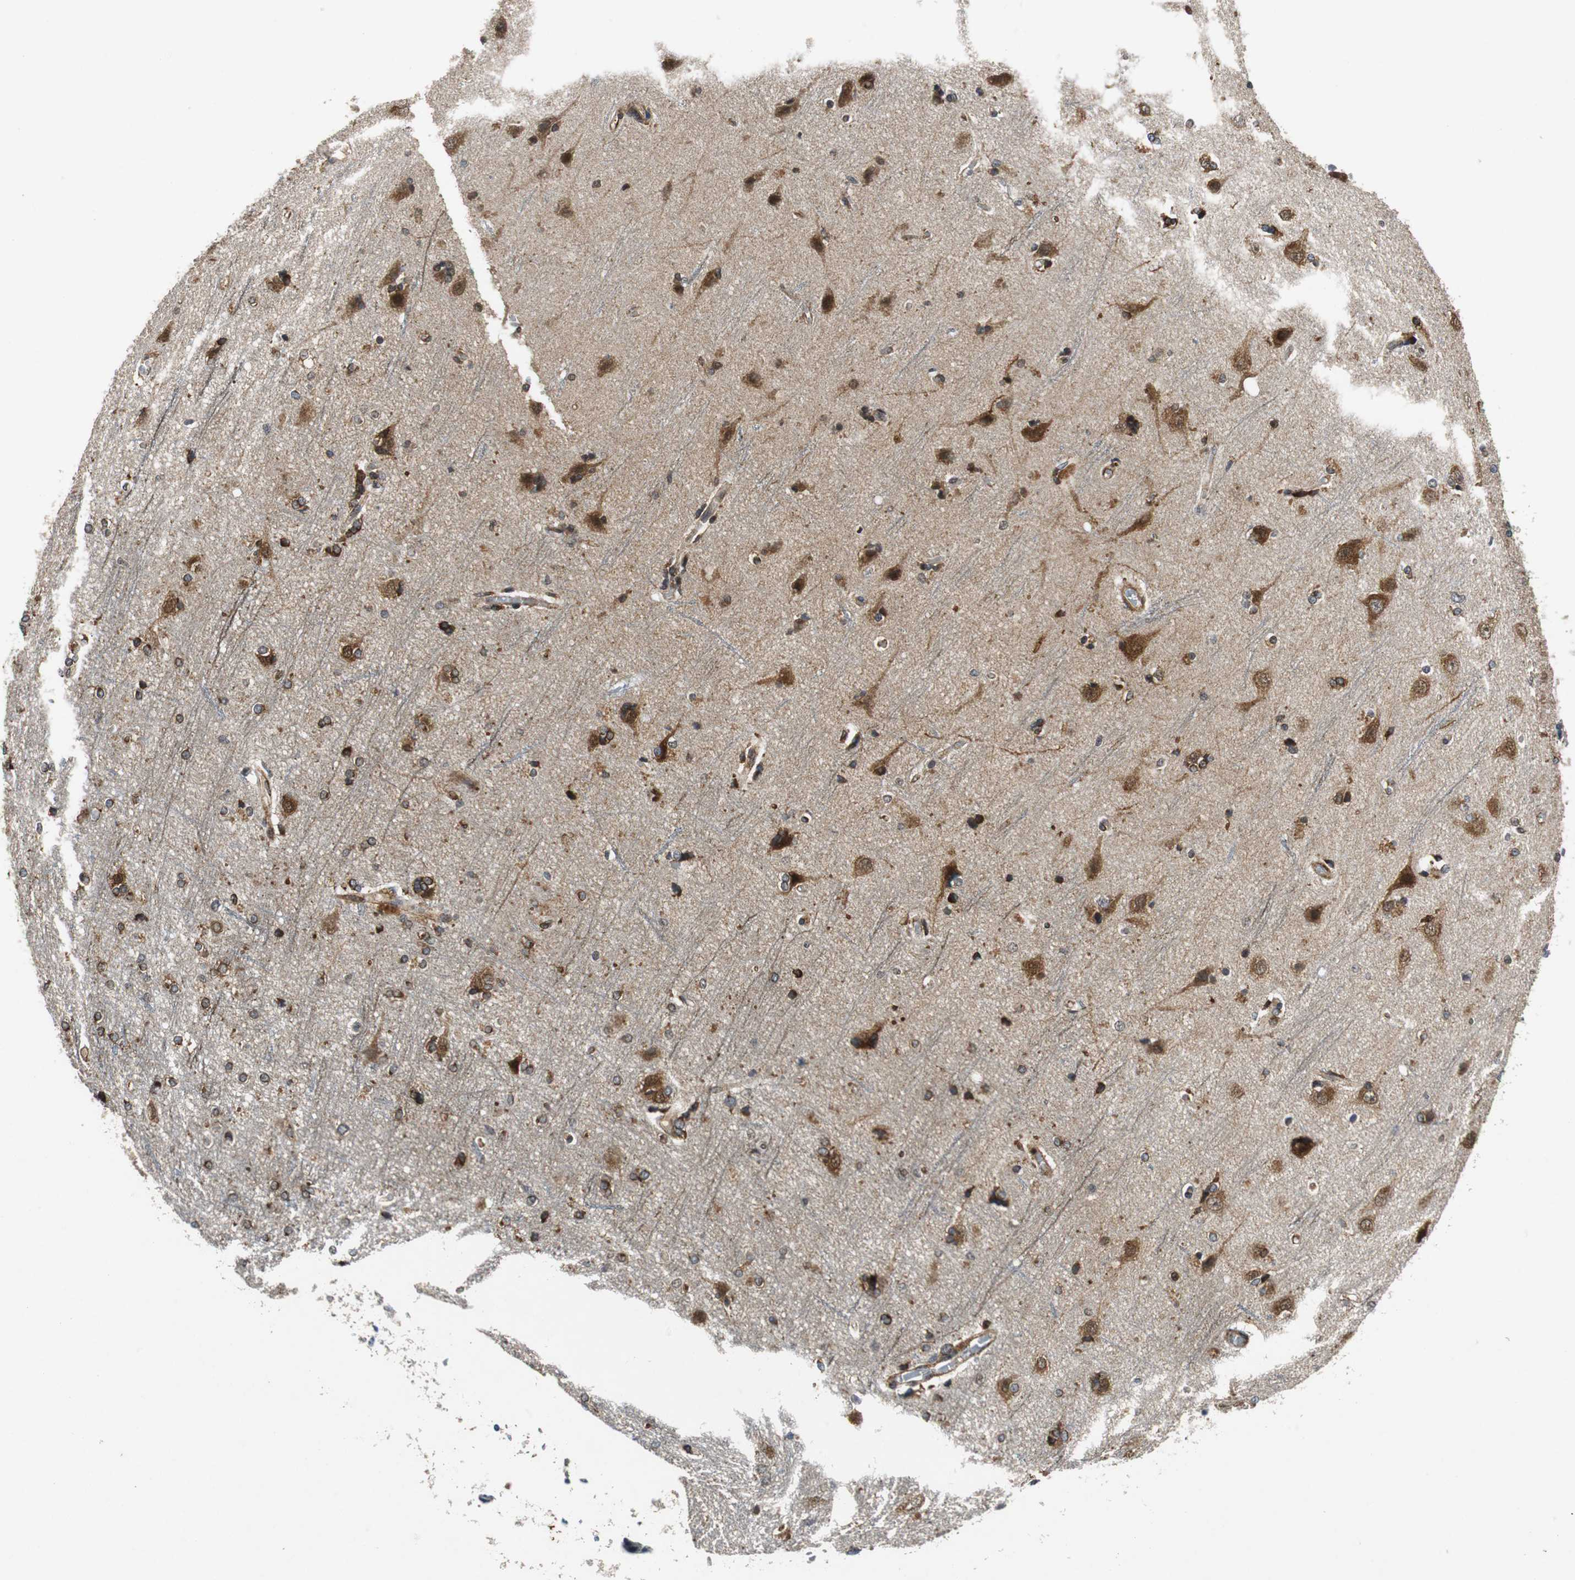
{"staining": {"intensity": "moderate", "quantity": "25%-75%", "location": "cytoplasmic/membranous"}, "tissue": "cerebral cortex", "cell_type": "Endothelial cells", "image_type": "normal", "snomed": [{"axis": "morphology", "description": "Normal tissue, NOS"}, {"axis": "topography", "description": "Cerebral cortex"}], "caption": "IHC (DAB) staining of normal cerebral cortex shows moderate cytoplasmic/membranous protein positivity in about 25%-75% of endothelial cells.", "gene": "ISCU", "patient": {"sex": "female", "age": 54}}